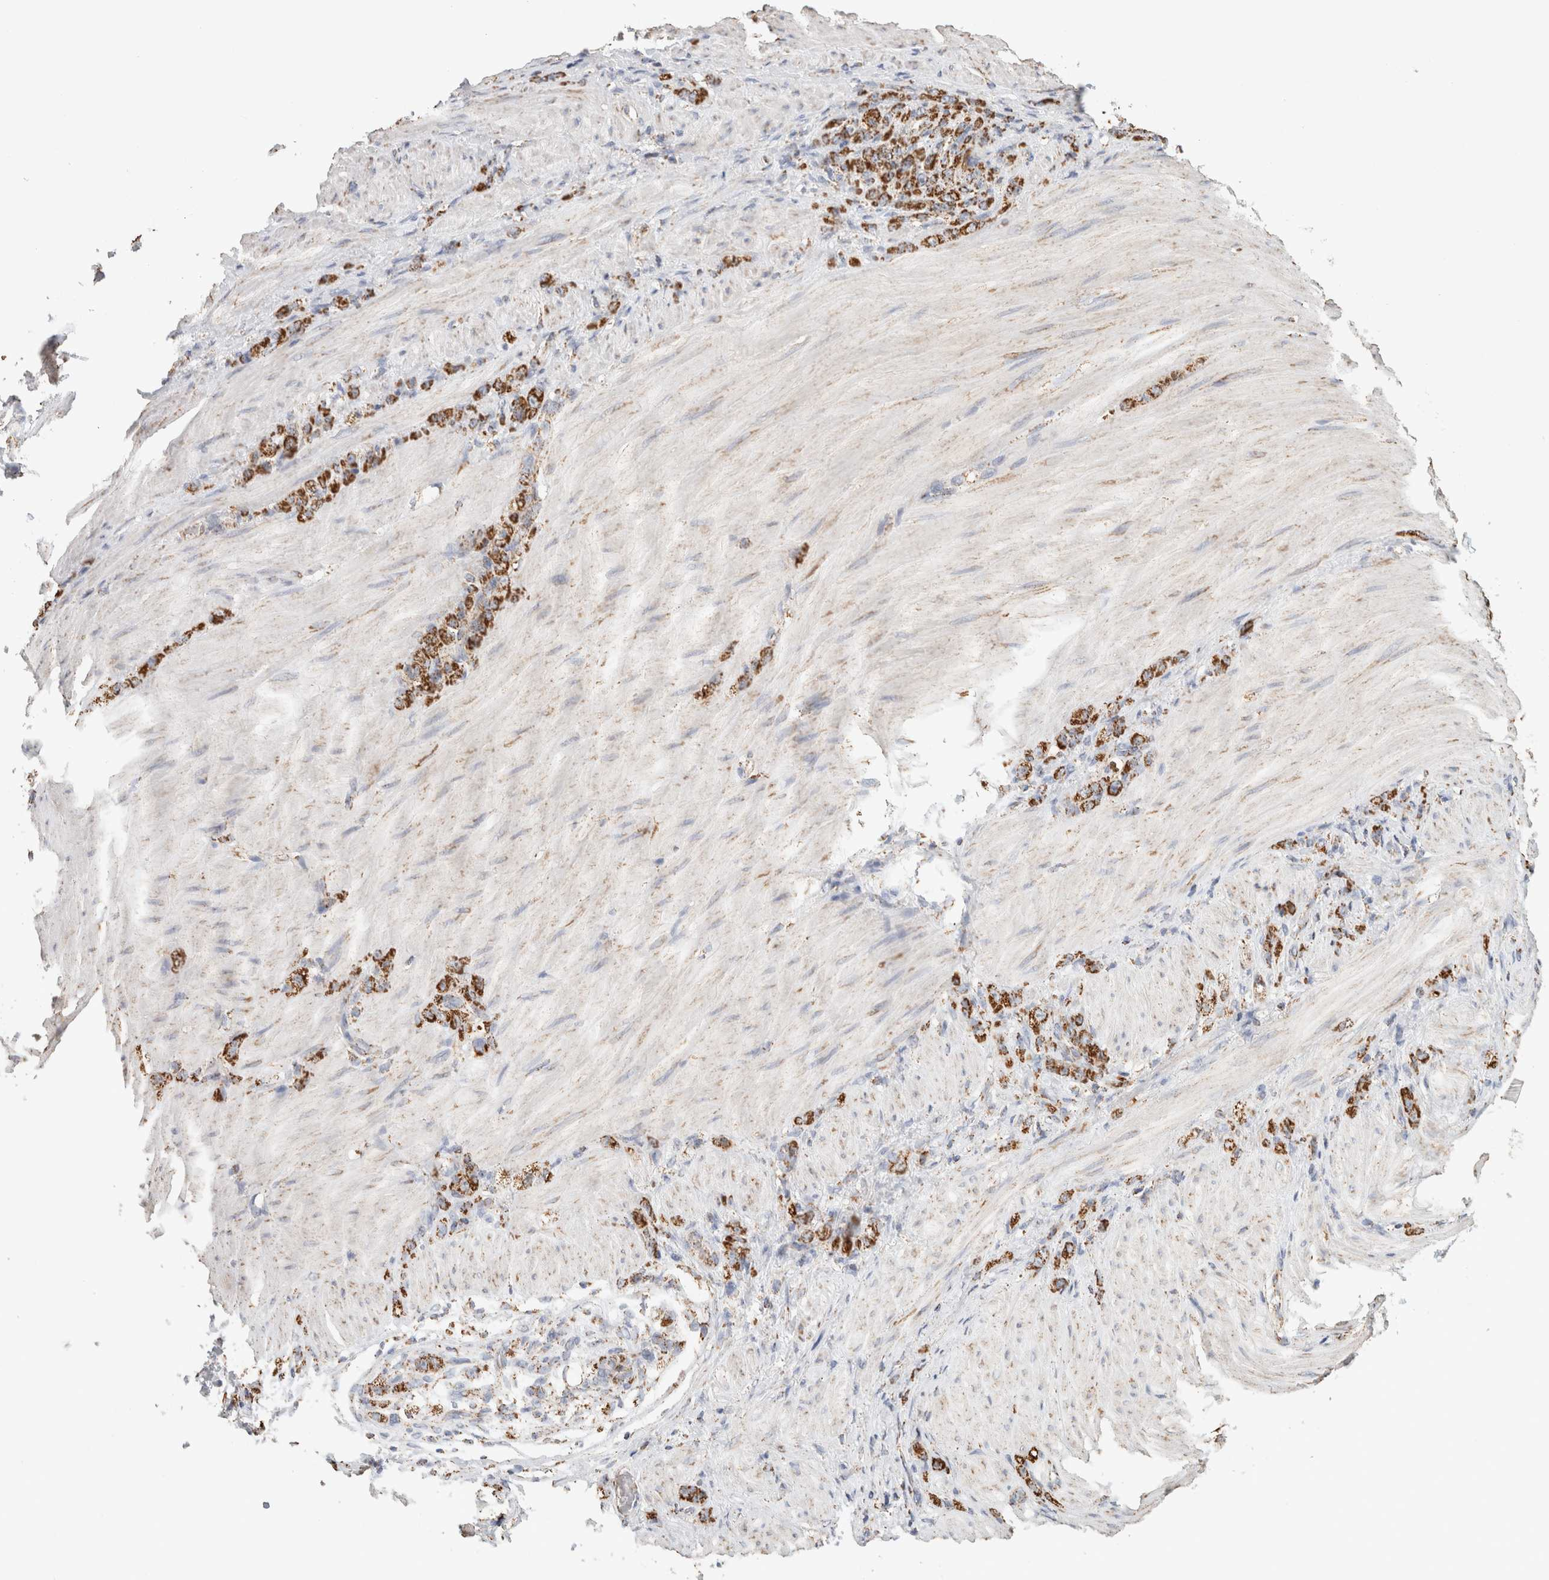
{"staining": {"intensity": "strong", "quantity": ">75%", "location": "cytoplasmic/membranous"}, "tissue": "stomach cancer", "cell_type": "Tumor cells", "image_type": "cancer", "snomed": [{"axis": "morphology", "description": "Normal tissue, NOS"}, {"axis": "morphology", "description": "Adenocarcinoma, NOS"}, {"axis": "topography", "description": "Stomach"}], "caption": "Stomach adenocarcinoma tissue reveals strong cytoplasmic/membranous expression in approximately >75% of tumor cells, visualized by immunohistochemistry.", "gene": "C1QBP", "patient": {"sex": "male", "age": 82}}